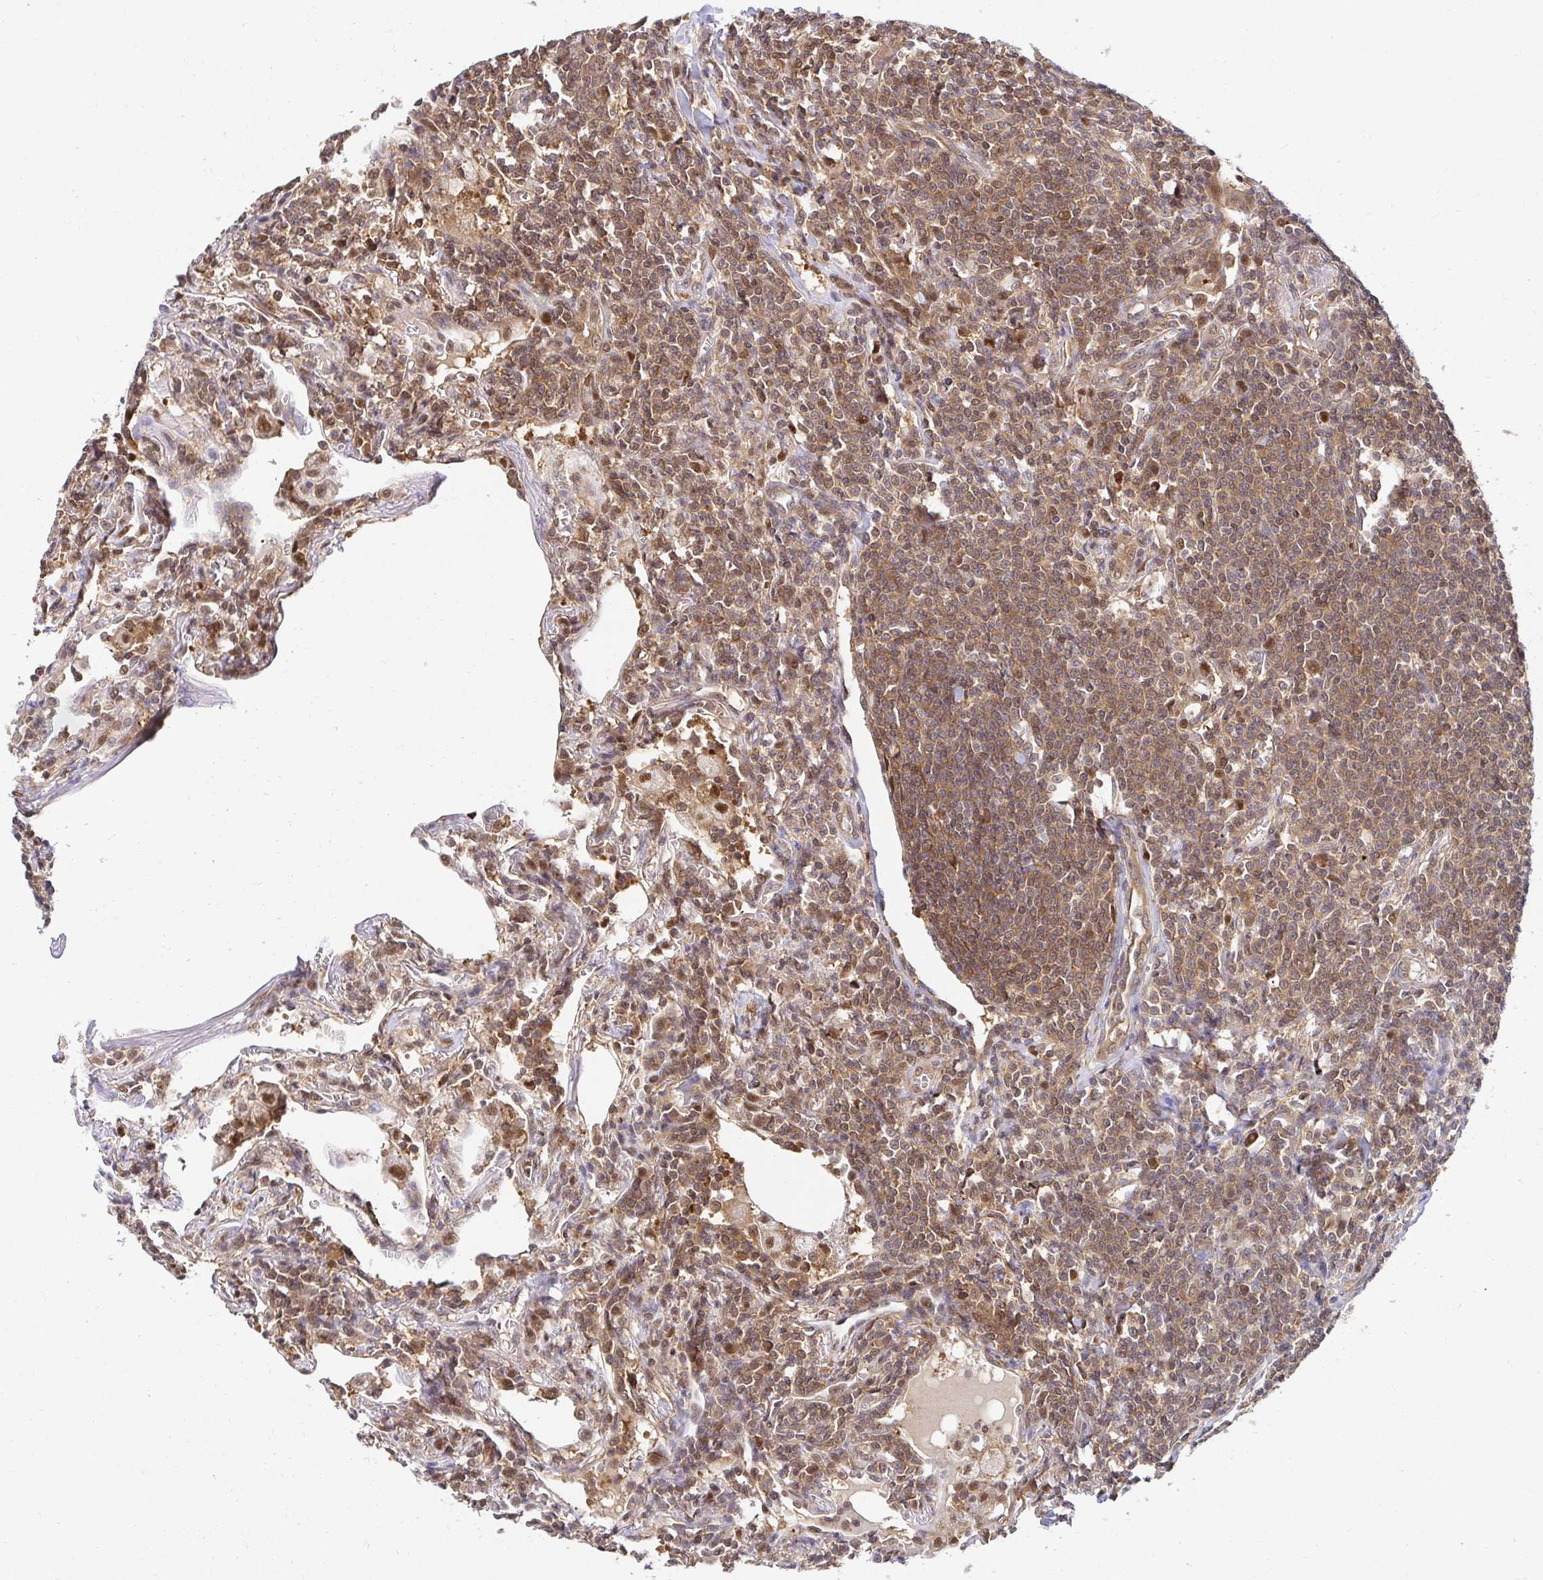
{"staining": {"intensity": "moderate", "quantity": ">75%", "location": "cytoplasmic/membranous,nuclear"}, "tissue": "lymphoma", "cell_type": "Tumor cells", "image_type": "cancer", "snomed": [{"axis": "morphology", "description": "Malignant lymphoma, non-Hodgkin's type, Low grade"}, {"axis": "topography", "description": "Lung"}], "caption": "Tumor cells demonstrate medium levels of moderate cytoplasmic/membranous and nuclear staining in about >75% of cells in human low-grade malignant lymphoma, non-Hodgkin's type.", "gene": "PSMA4", "patient": {"sex": "female", "age": 71}}